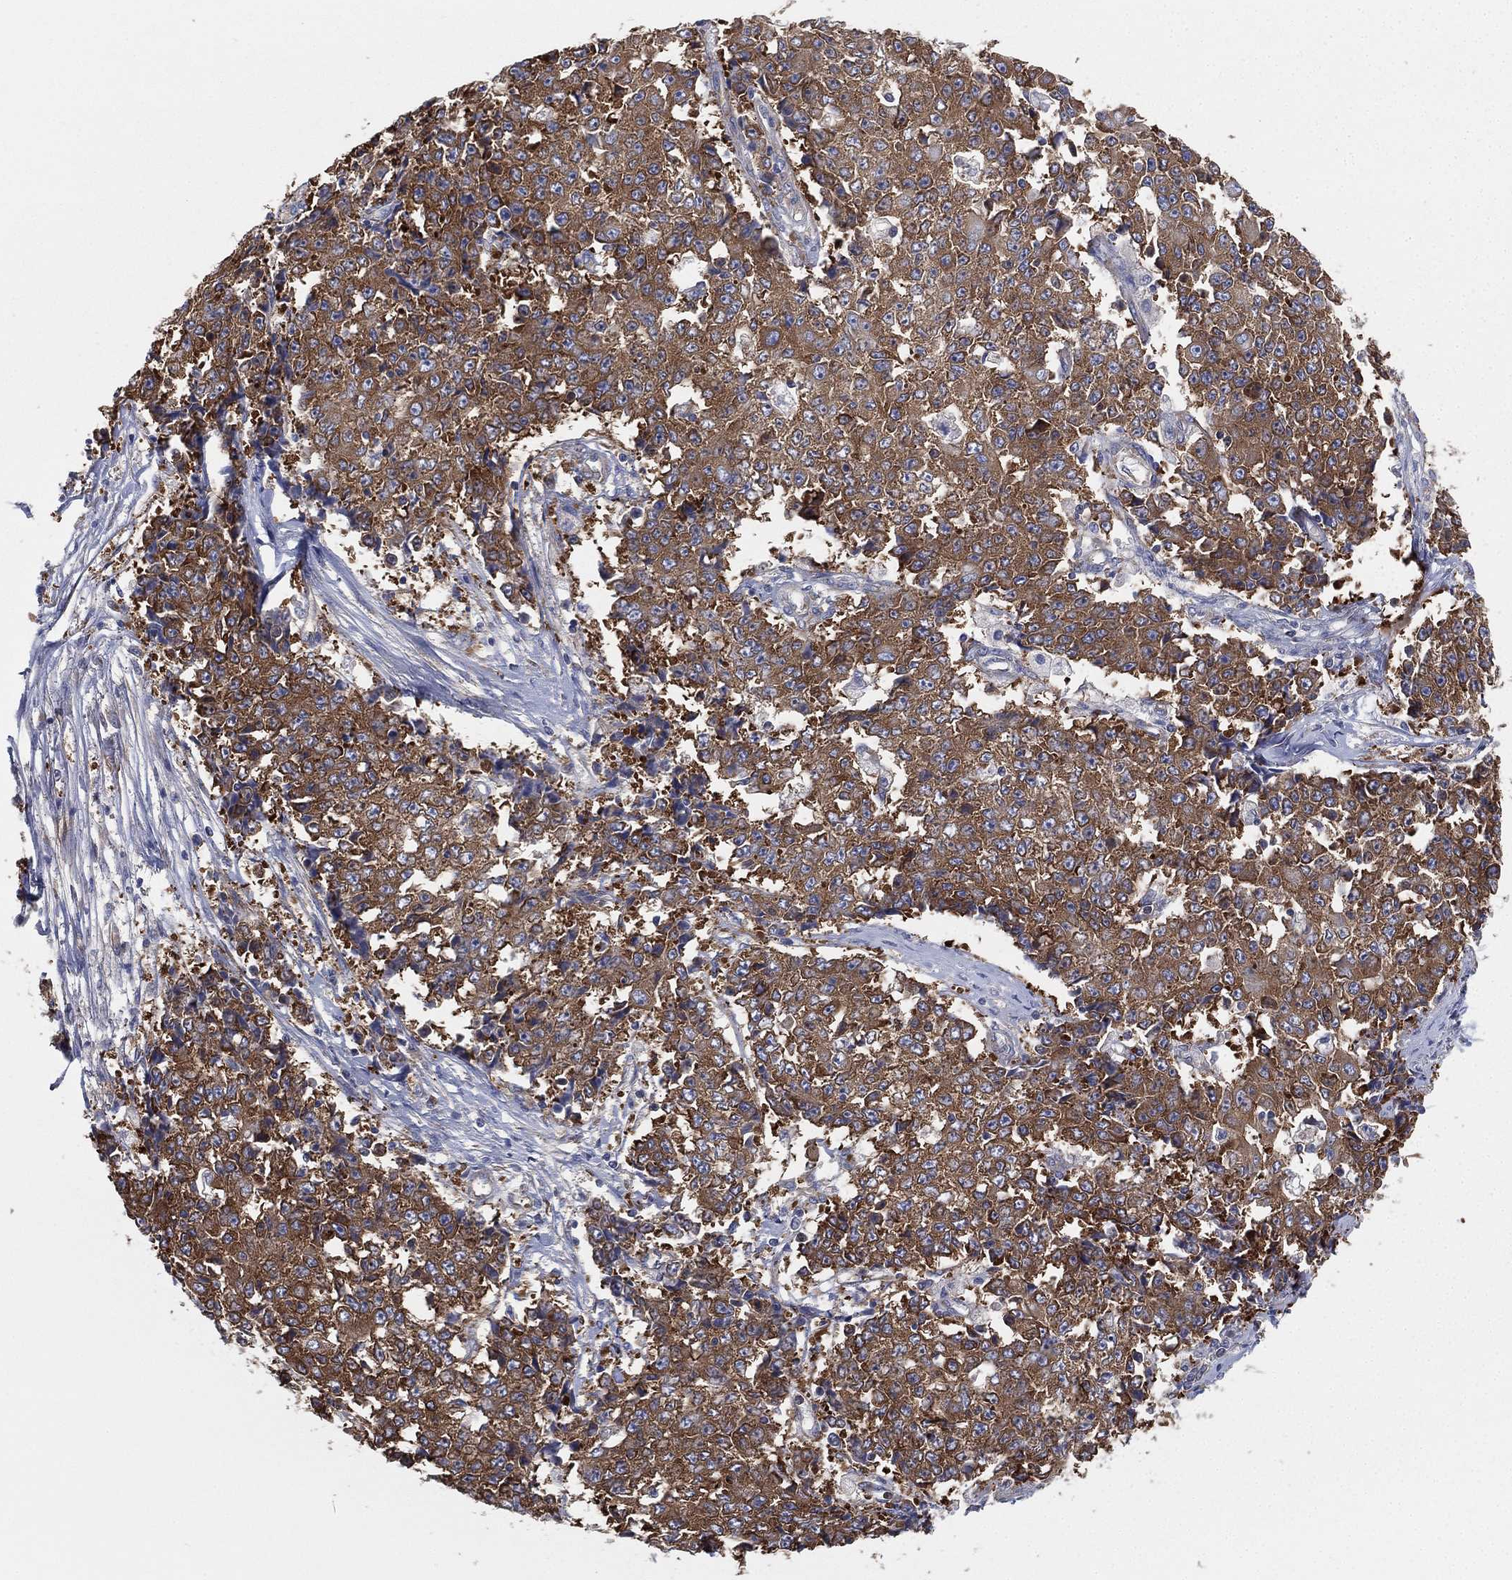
{"staining": {"intensity": "strong", "quantity": "25%-75%", "location": "cytoplasmic/membranous"}, "tissue": "ovarian cancer", "cell_type": "Tumor cells", "image_type": "cancer", "snomed": [{"axis": "morphology", "description": "Carcinoma, endometroid"}, {"axis": "topography", "description": "Ovary"}], "caption": "A micrograph of human ovarian endometroid carcinoma stained for a protein displays strong cytoplasmic/membranous brown staining in tumor cells. Ihc stains the protein in brown and the nuclei are stained blue.", "gene": "FARSA", "patient": {"sex": "female", "age": 42}}